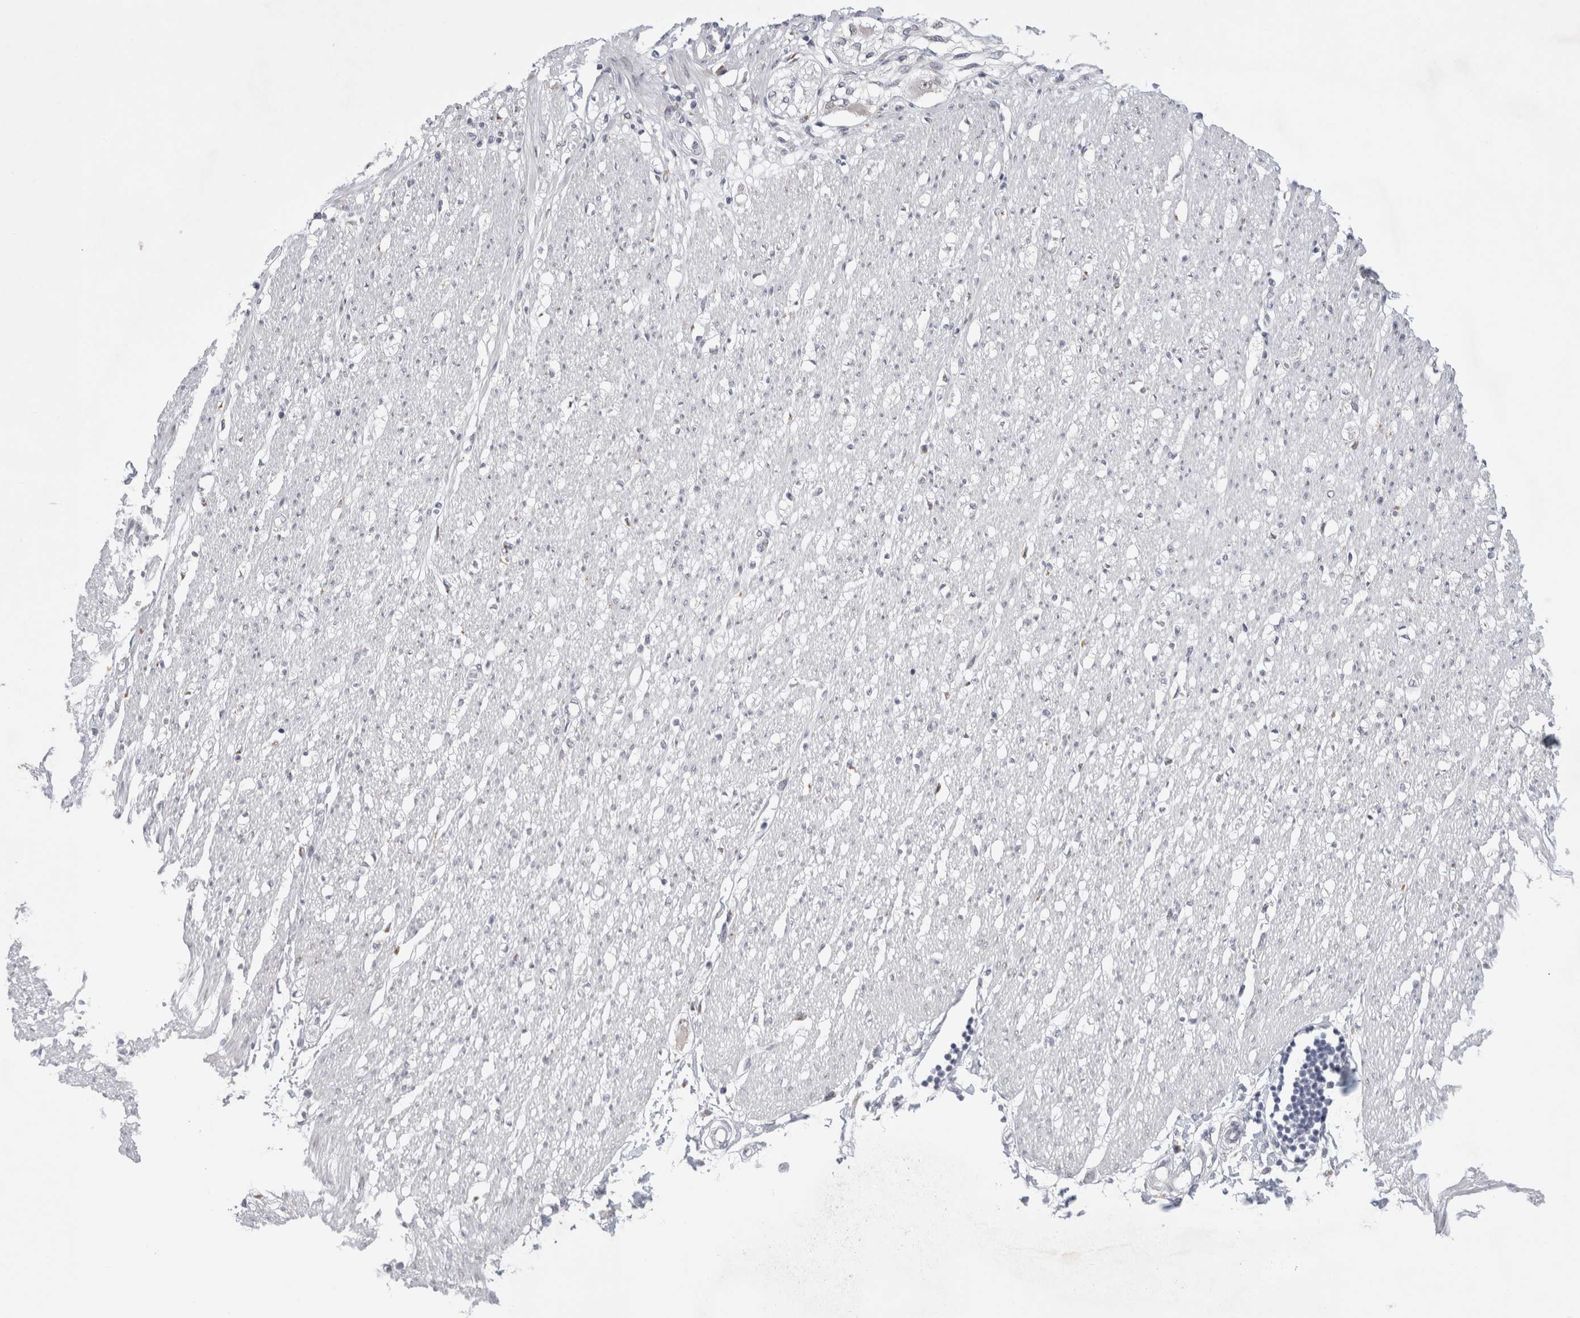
{"staining": {"intensity": "negative", "quantity": "none", "location": "none"}, "tissue": "soft tissue", "cell_type": "Chondrocytes", "image_type": "normal", "snomed": [{"axis": "morphology", "description": "Normal tissue, NOS"}, {"axis": "morphology", "description": "Adenocarcinoma, NOS"}, {"axis": "topography", "description": "Colon"}, {"axis": "topography", "description": "Peripheral nerve tissue"}], "caption": "Immunohistochemistry of unremarkable human soft tissue demonstrates no positivity in chondrocytes. (DAB immunohistochemistry (IHC) visualized using brightfield microscopy, high magnification).", "gene": "TRMT1L", "patient": {"sex": "male", "age": 14}}